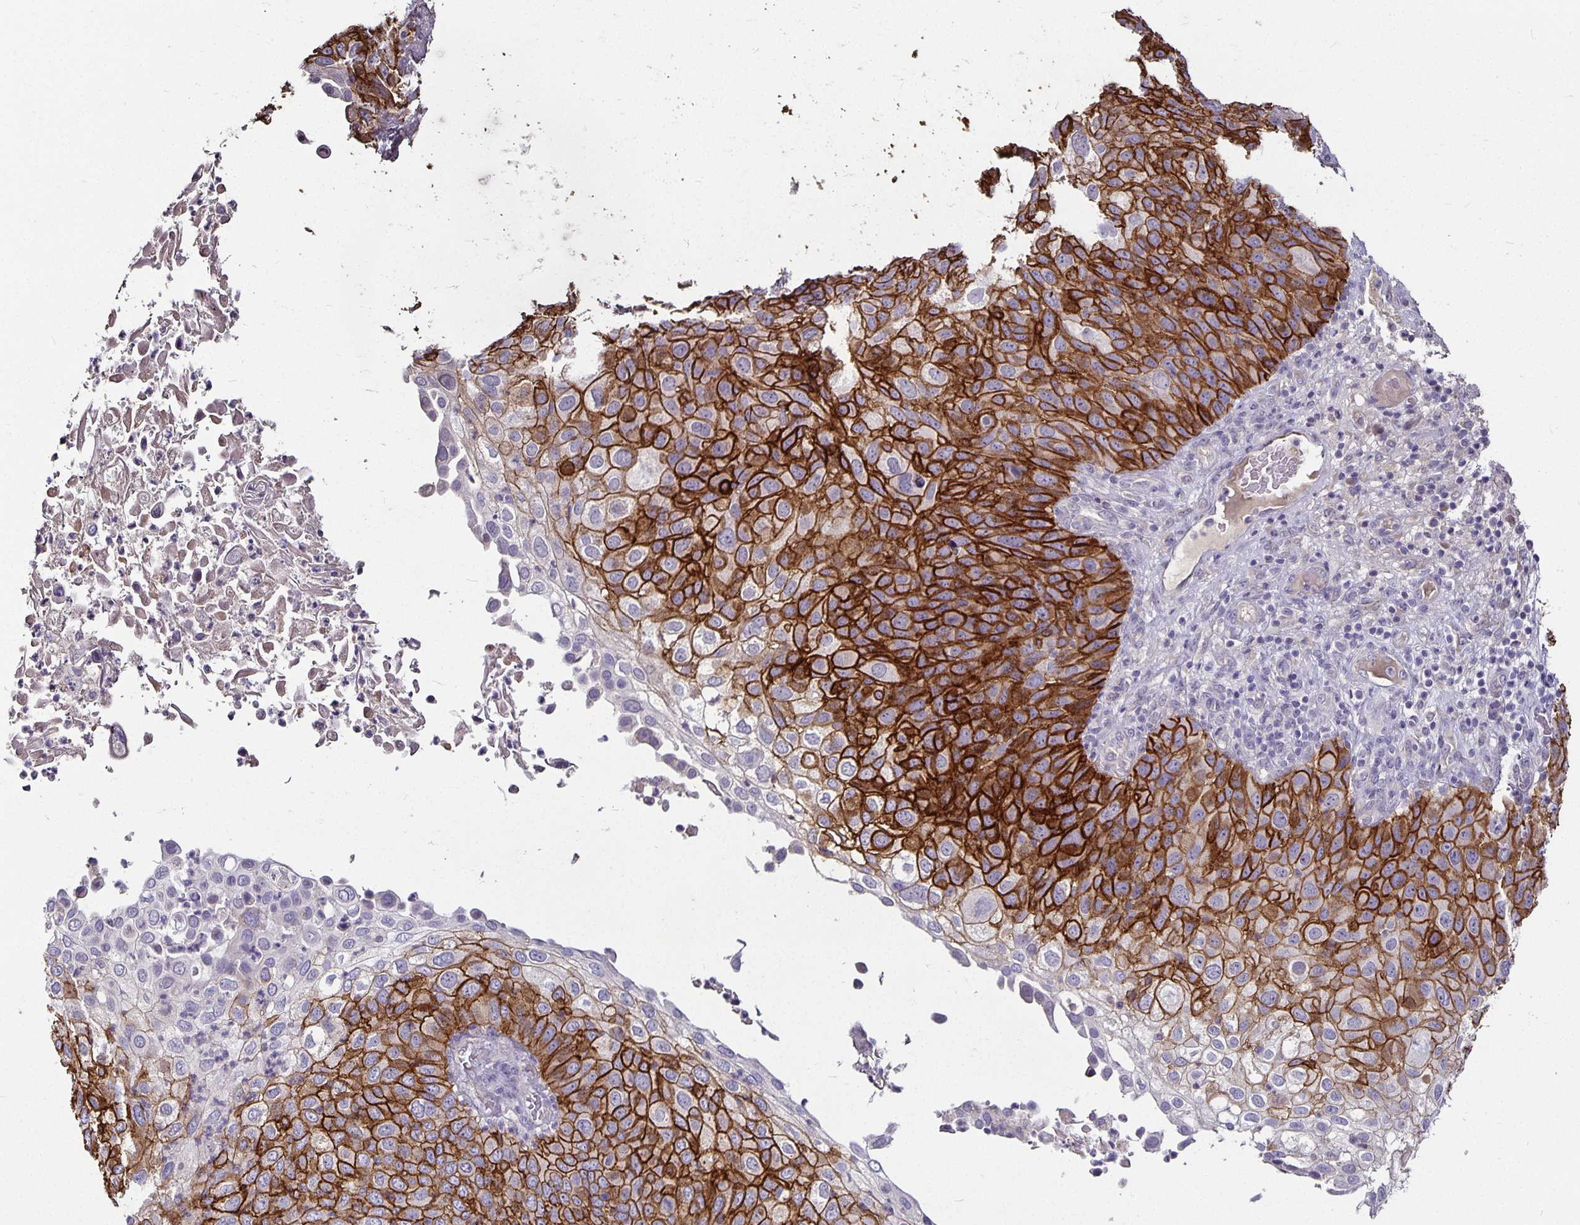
{"staining": {"intensity": "strong", "quantity": ">75%", "location": "cytoplasmic/membranous"}, "tissue": "skin cancer", "cell_type": "Tumor cells", "image_type": "cancer", "snomed": [{"axis": "morphology", "description": "Squamous cell carcinoma, NOS"}, {"axis": "topography", "description": "Skin"}], "caption": "Immunohistochemical staining of skin cancer (squamous cell carcinoma) reveals high levels of strong cytoplasmic/membranous positivity in approximately >75% of tumor cells. (Brightfield microscopy of DAB IHC at high magnification).", "gene": "CA12", "patient": {"sex": "male", "age": 87}}